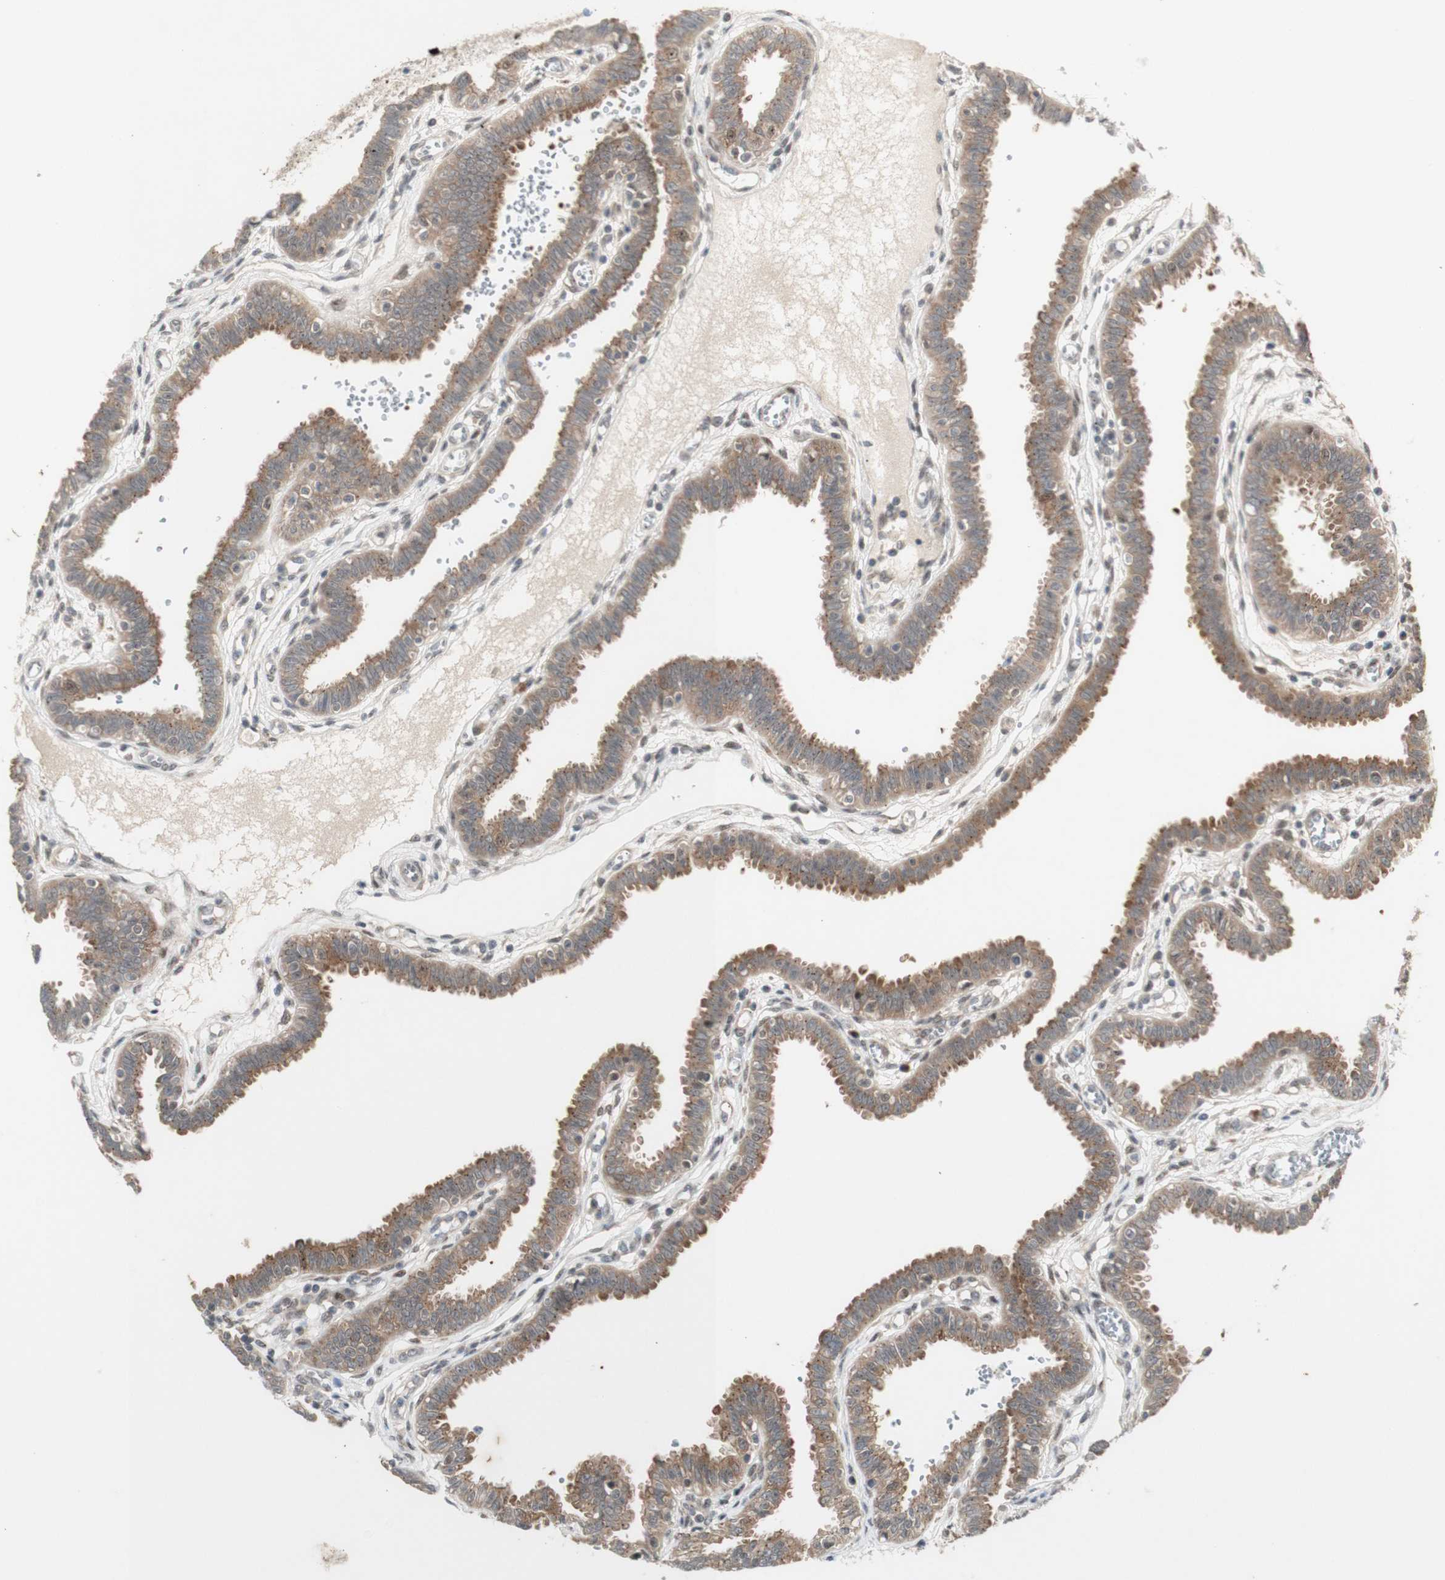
{"staining": {"intensity": "moderate", "quantity": ">75%", "location": "cytoplasmic/membranous"}, "tissue": "fallopian tube", "cell_type": "Glandular cells", "image_type": "normal", "snomed": [{"axis": "morphology", "description": "Normal tissue, NOS"}, {"axis": "topography", "description": "Fallopian tube"}], "caption": "Glandular cells demonstrate moderate cytoplasmic/membranous staining in about >75% of cells in normal fallopian tube.", "gene": "CYLD", "patient": {"sex": "female", "age": 32}}